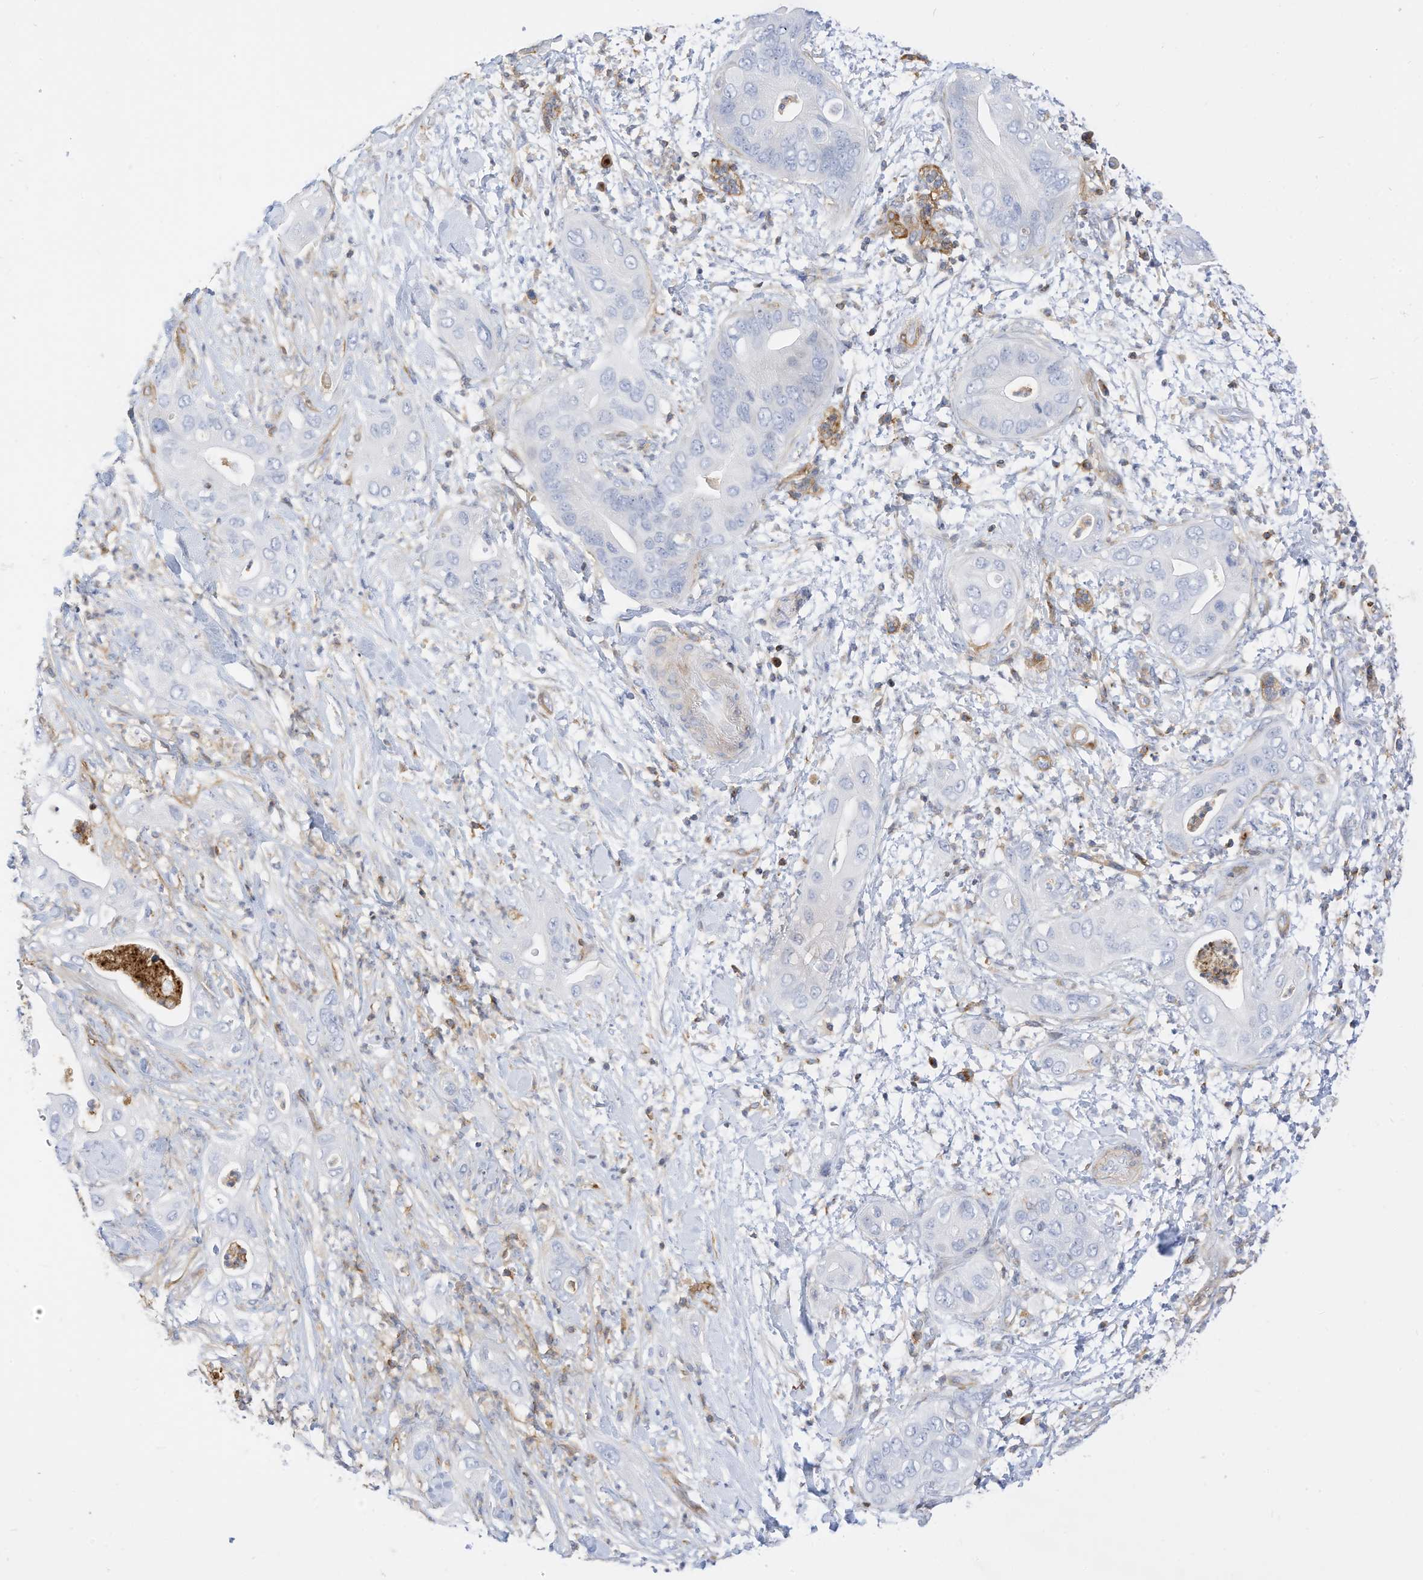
{"staining": {"intensity": "negative", "quantity": "none", "location": "none"}, "tissue": "pancreatic cancer", "cell_type": "Tumor cells", "image_type": "cancer", "snomed": [{"axis": "morphology", "description": "Adenocarcinoma, NOS"}, {"axis": "topography", "description": "Pancreas"}], "caption": "This micrograph is of pancreatic adenocarcinoma stained with immunohistochemistry (IHC) to label a protein in brown with the nuclei are counter-stained blue. There is no positivity in tumor cells.", "gene": "TXNDC9", "patient": {"sex": "female", "age": 78}}